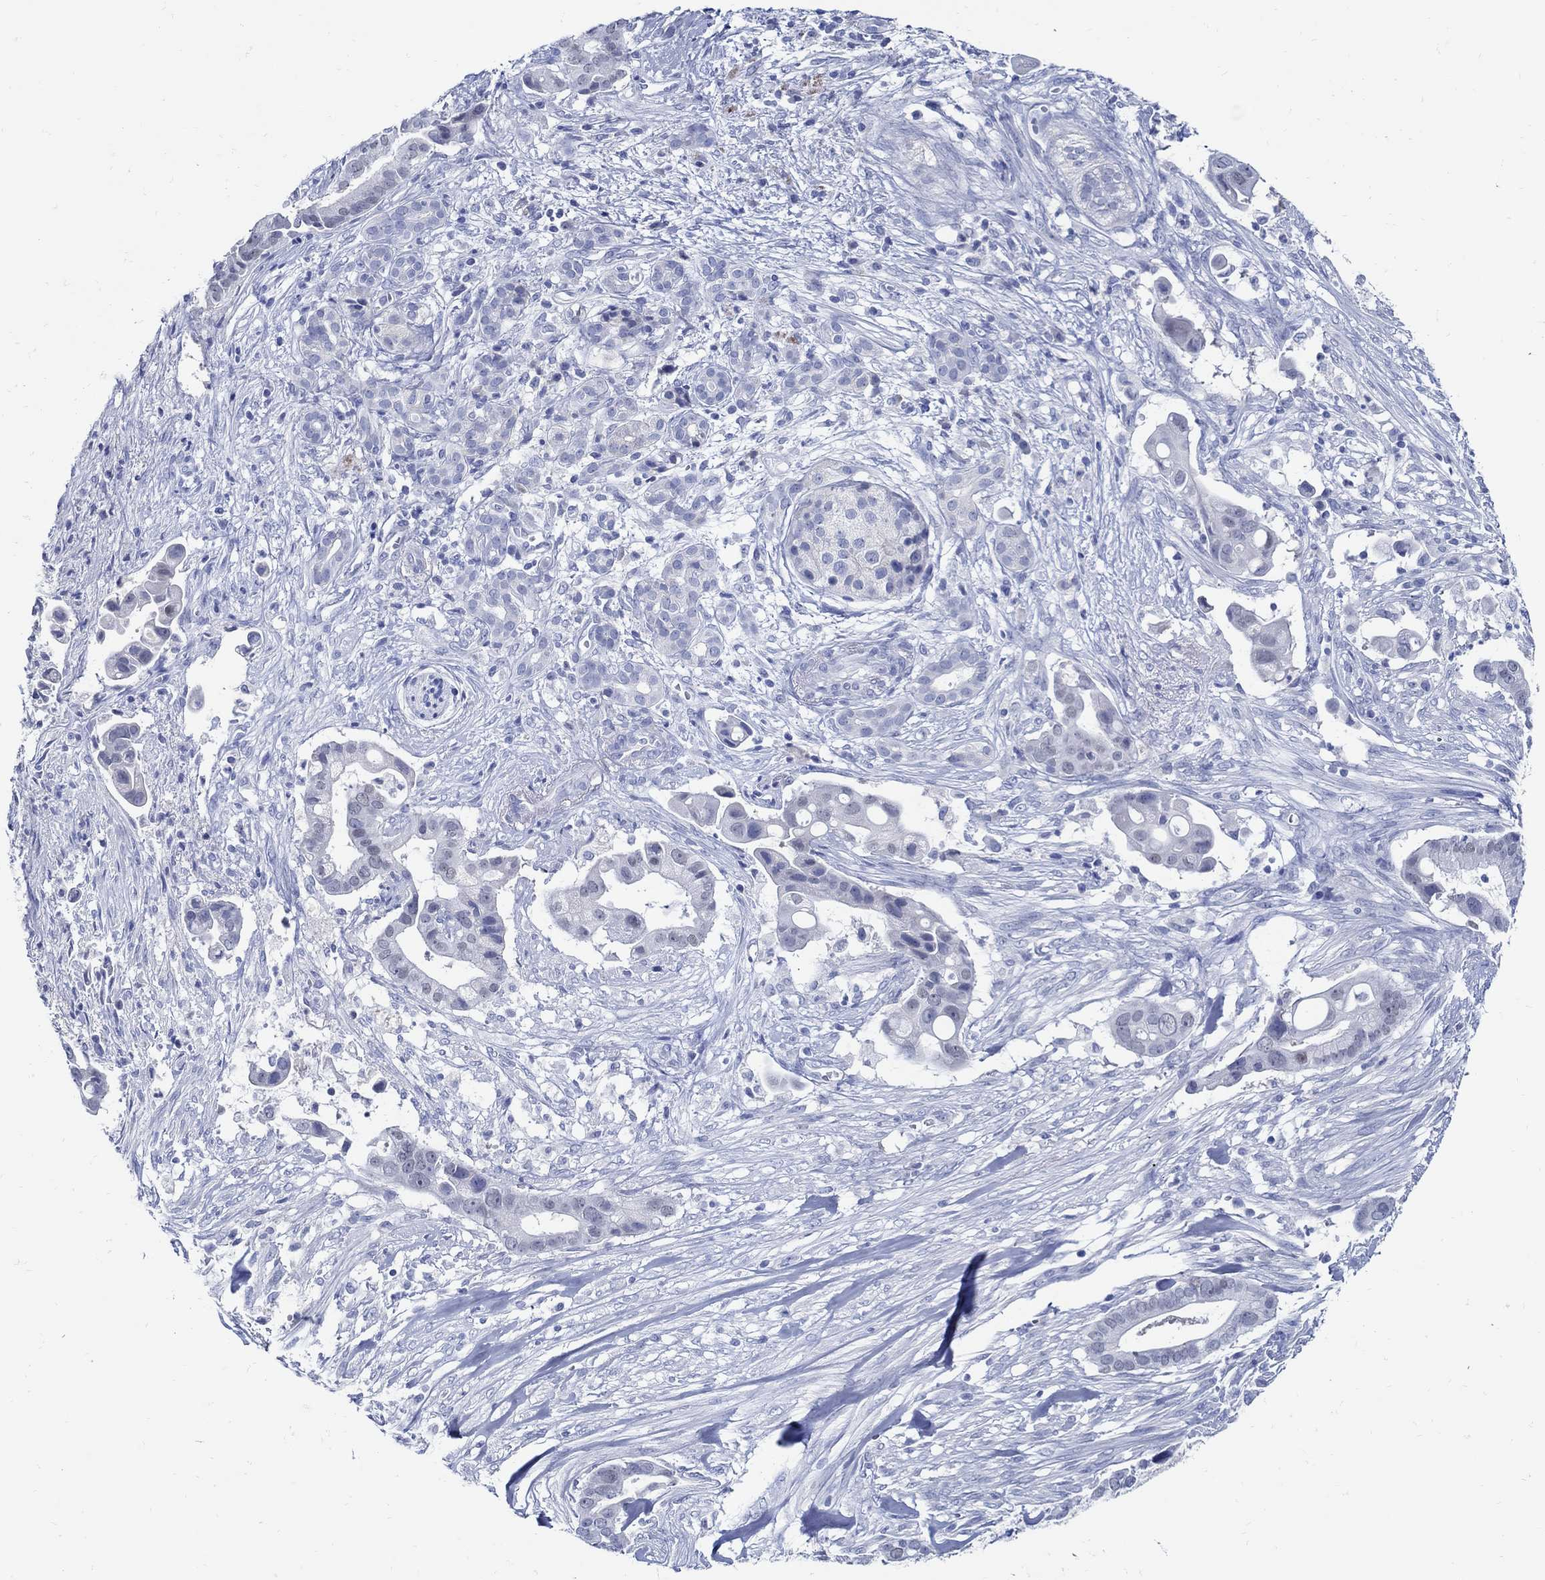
{"staining": {"intensity": "negative", "quantity": "none", "location": "none"}, "tissue": "pancreatic cancer", "cell_type": "Tumor cells", "image_type": "cancer", "snomed": [{"axis": "morphology", "description": "Adenocarcinoma, NOS"}, {"axis": "topography", "description": "Pancreas"}], "caption": "Pancreatic cancer (adenocarcinoma) was stained to show a protein in brown. There is no significant expression in tumor cells. (DAB (3,3'-diaminobenzidine) immunohistochemistry visualized using brightfield microscopy, high magnification).", "gene": "PAX9", "patient": {"sex": "male", "age": 61}}